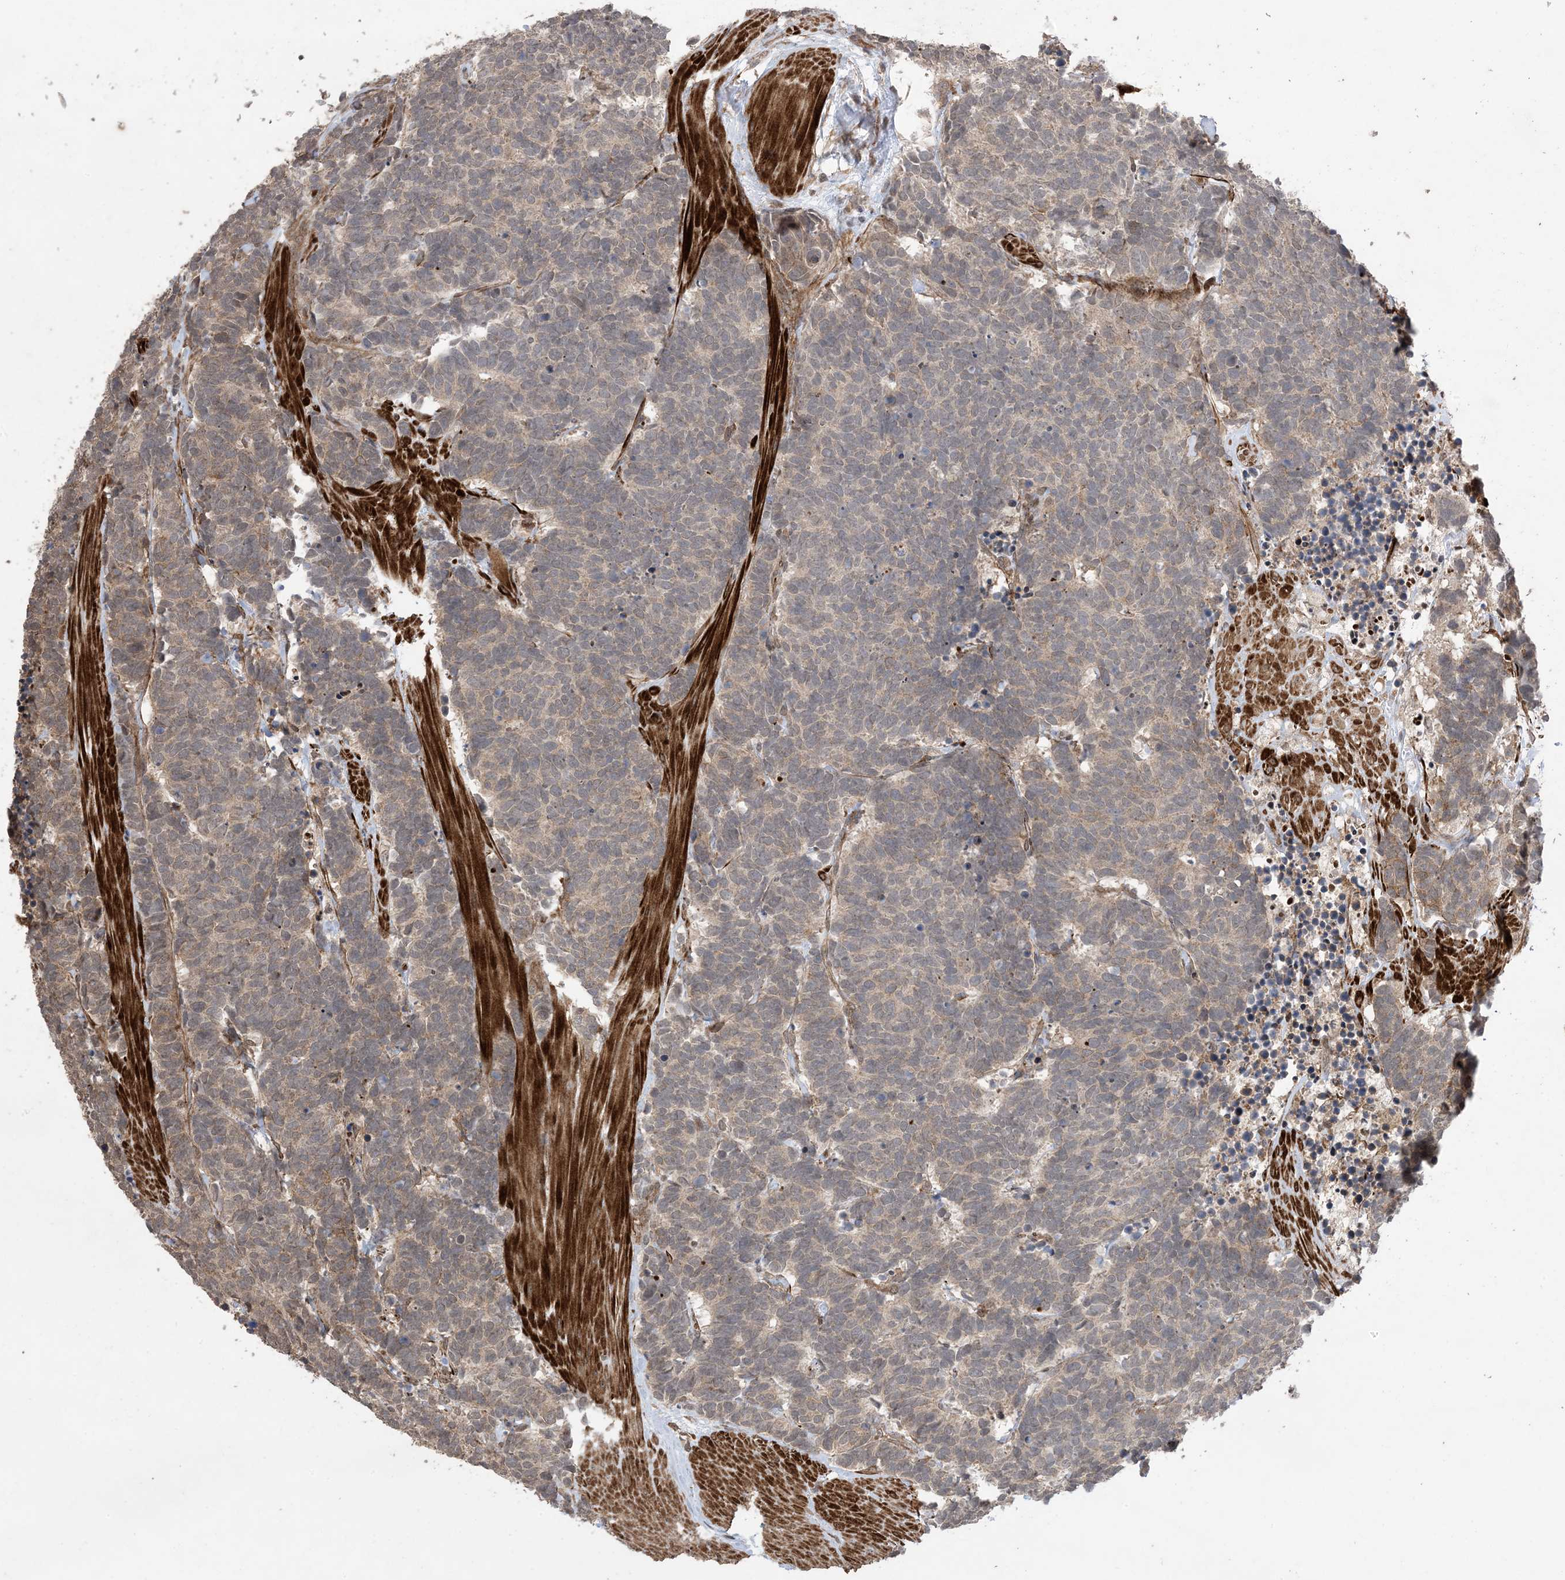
{"staining": {"intensity": "weak", "quantity": ">75%", "location": "cytoplasmic/membranous"}, "tissue": "carcinoid", "cell_type": "Tumor cells", "image_type": "cancer", "snomed": [{"axis": "morphology", "description": "Carcinoma, NOS"}, {"axis": "morphology", "description": "Carcinoid, malignant, NOS"}, {"axis": "topography", "description": "Urinary bladder"}], "caption": "Immunohistochemistry of carcinoma demonstrates low levels of weak cytoplasmic/membranous staining in about >75% of tumor cells.", "gene": "ZNF511", "patient": {"sex": "male", "age": 57}}